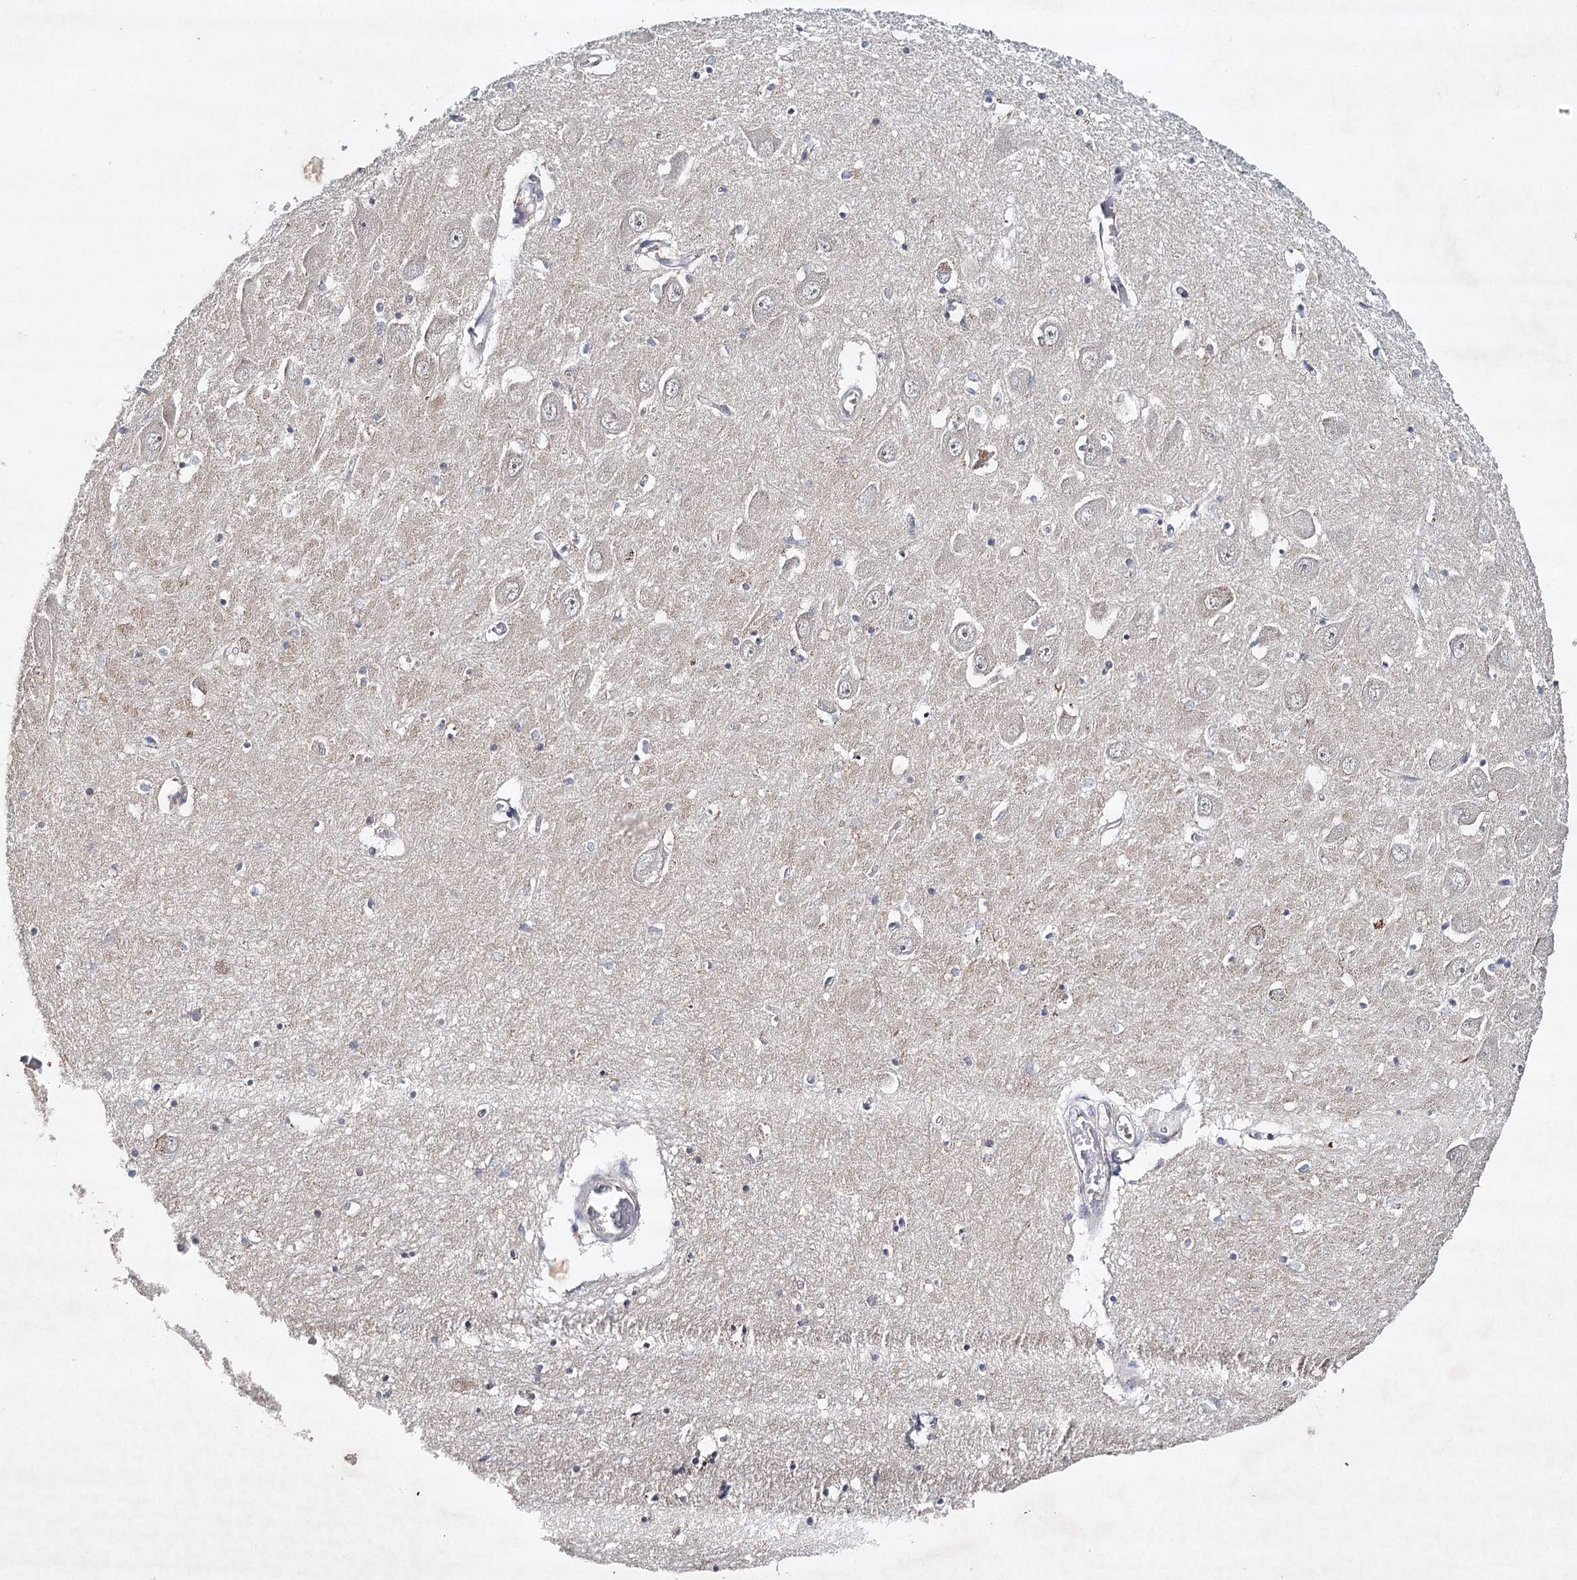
{"staining": {"intensity": "negative", "quantity": "none", "location": "none"}, "tissue": "hippocampus", "cell_type": "Glial cells", "image_type": "normal", "snomed": [{"axis": "morphology", "description": "Normal tissue, NOS"}, {"axis": "topography", "description": "Hippocampus"}], "caption": "A high-resolution micrograph shows immunohistochemistry staining of unremarkable hippocampus, which exhibits no significant positivity in glial cells. Nuclei are stained in blue.", "gene": "SYNPO", "patient": {"sex": "male", "age": 70}}